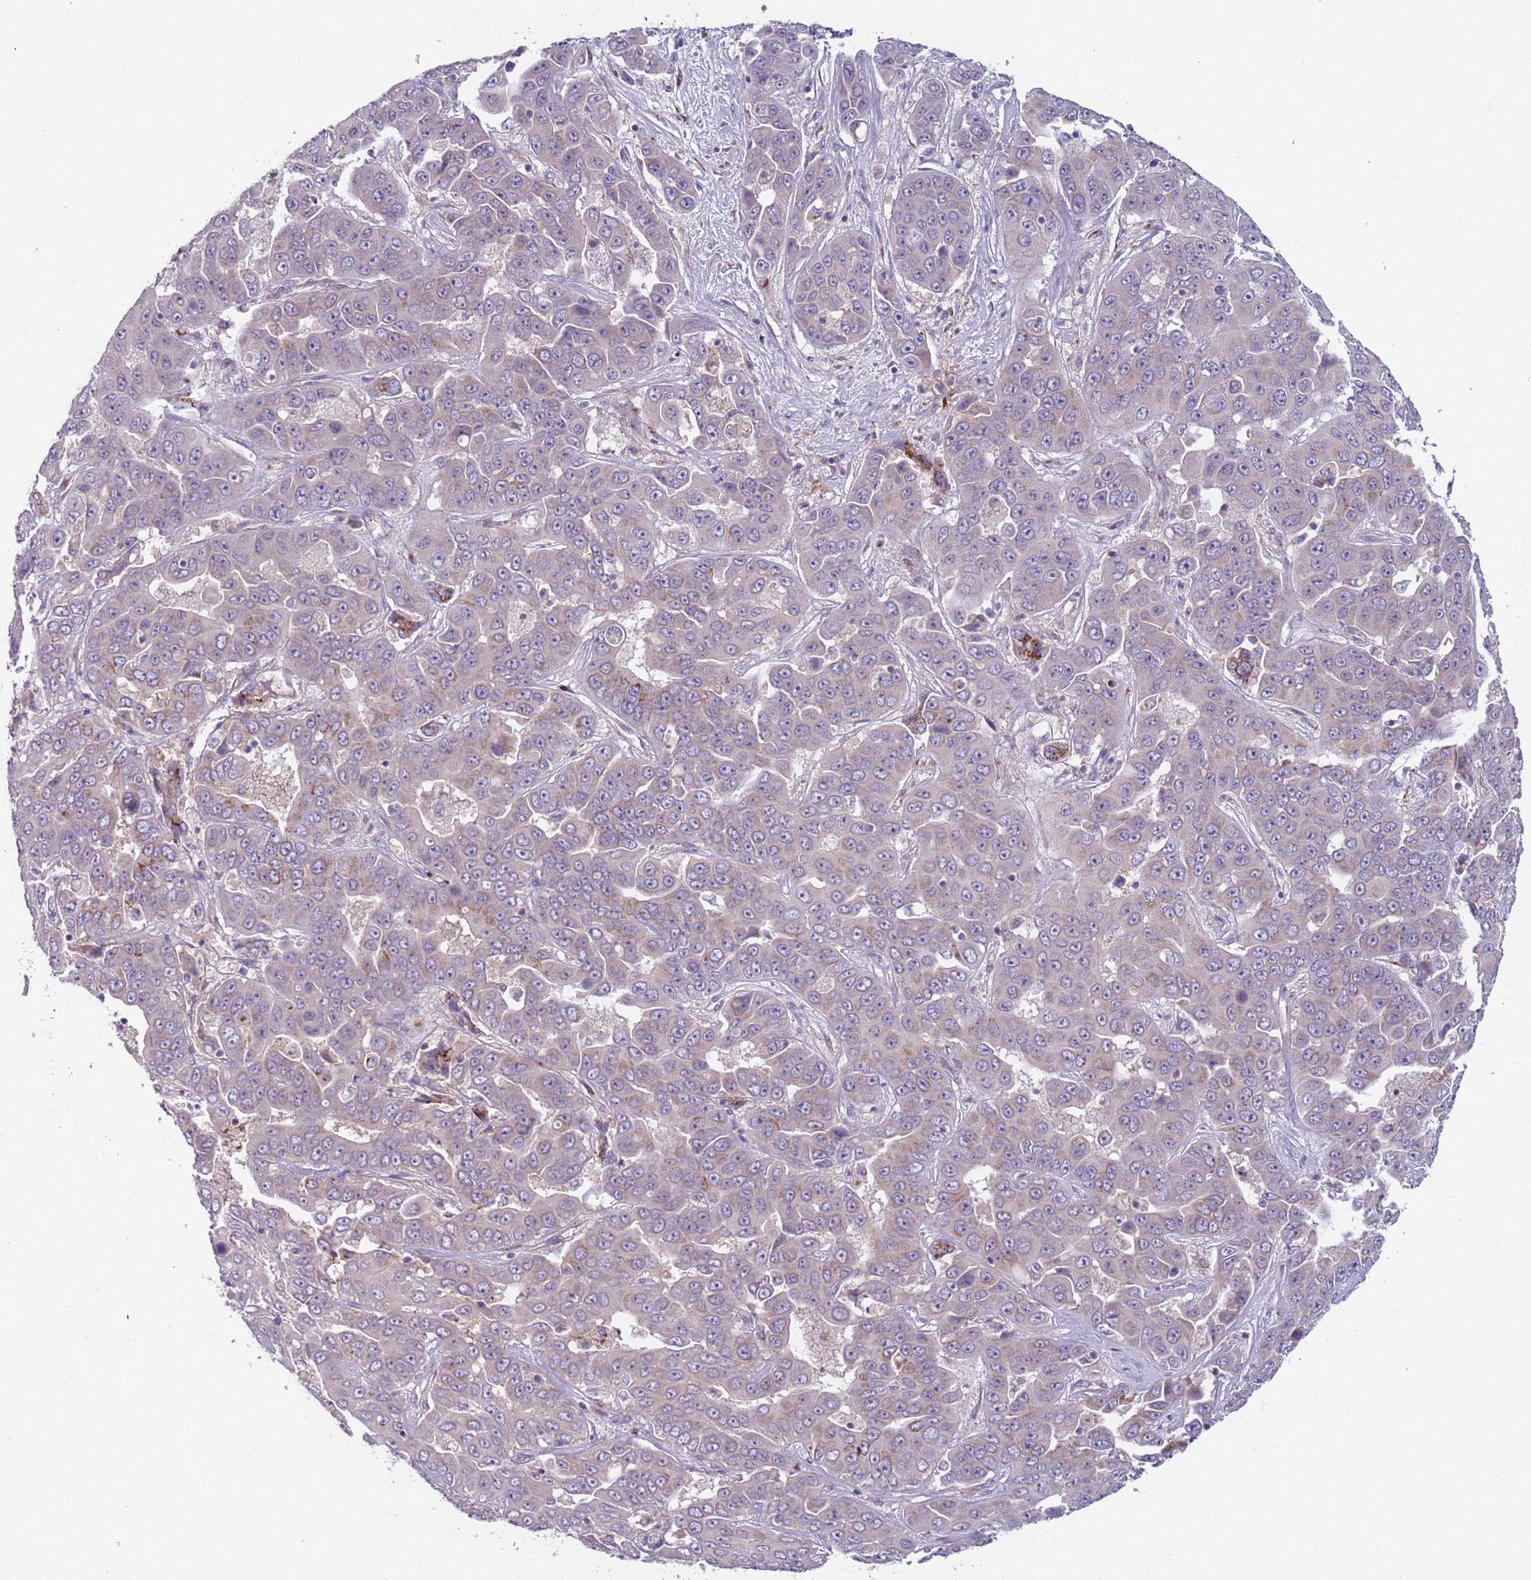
{"staining": {"intensity": "negative", "quantity": "none", "location": "none"}, "tissue": "liver cancer", "cell_type": "Tumor cells", "image_type": "cancer", "snomed": [{"axis": "morphology", "description": "Cholangiocarcinoma"}, {"axis": "topography", "description": "Liver"}], "caption": "IHC image of neoplastic tissue: cholangiocarcinoma (liver) stained with DAB (3,3'-diaminobenzidine) reveals no significant protein expression in tumor cells.", "gene": "AKTIP", "patient": {"sex": "female", "age": 52}}